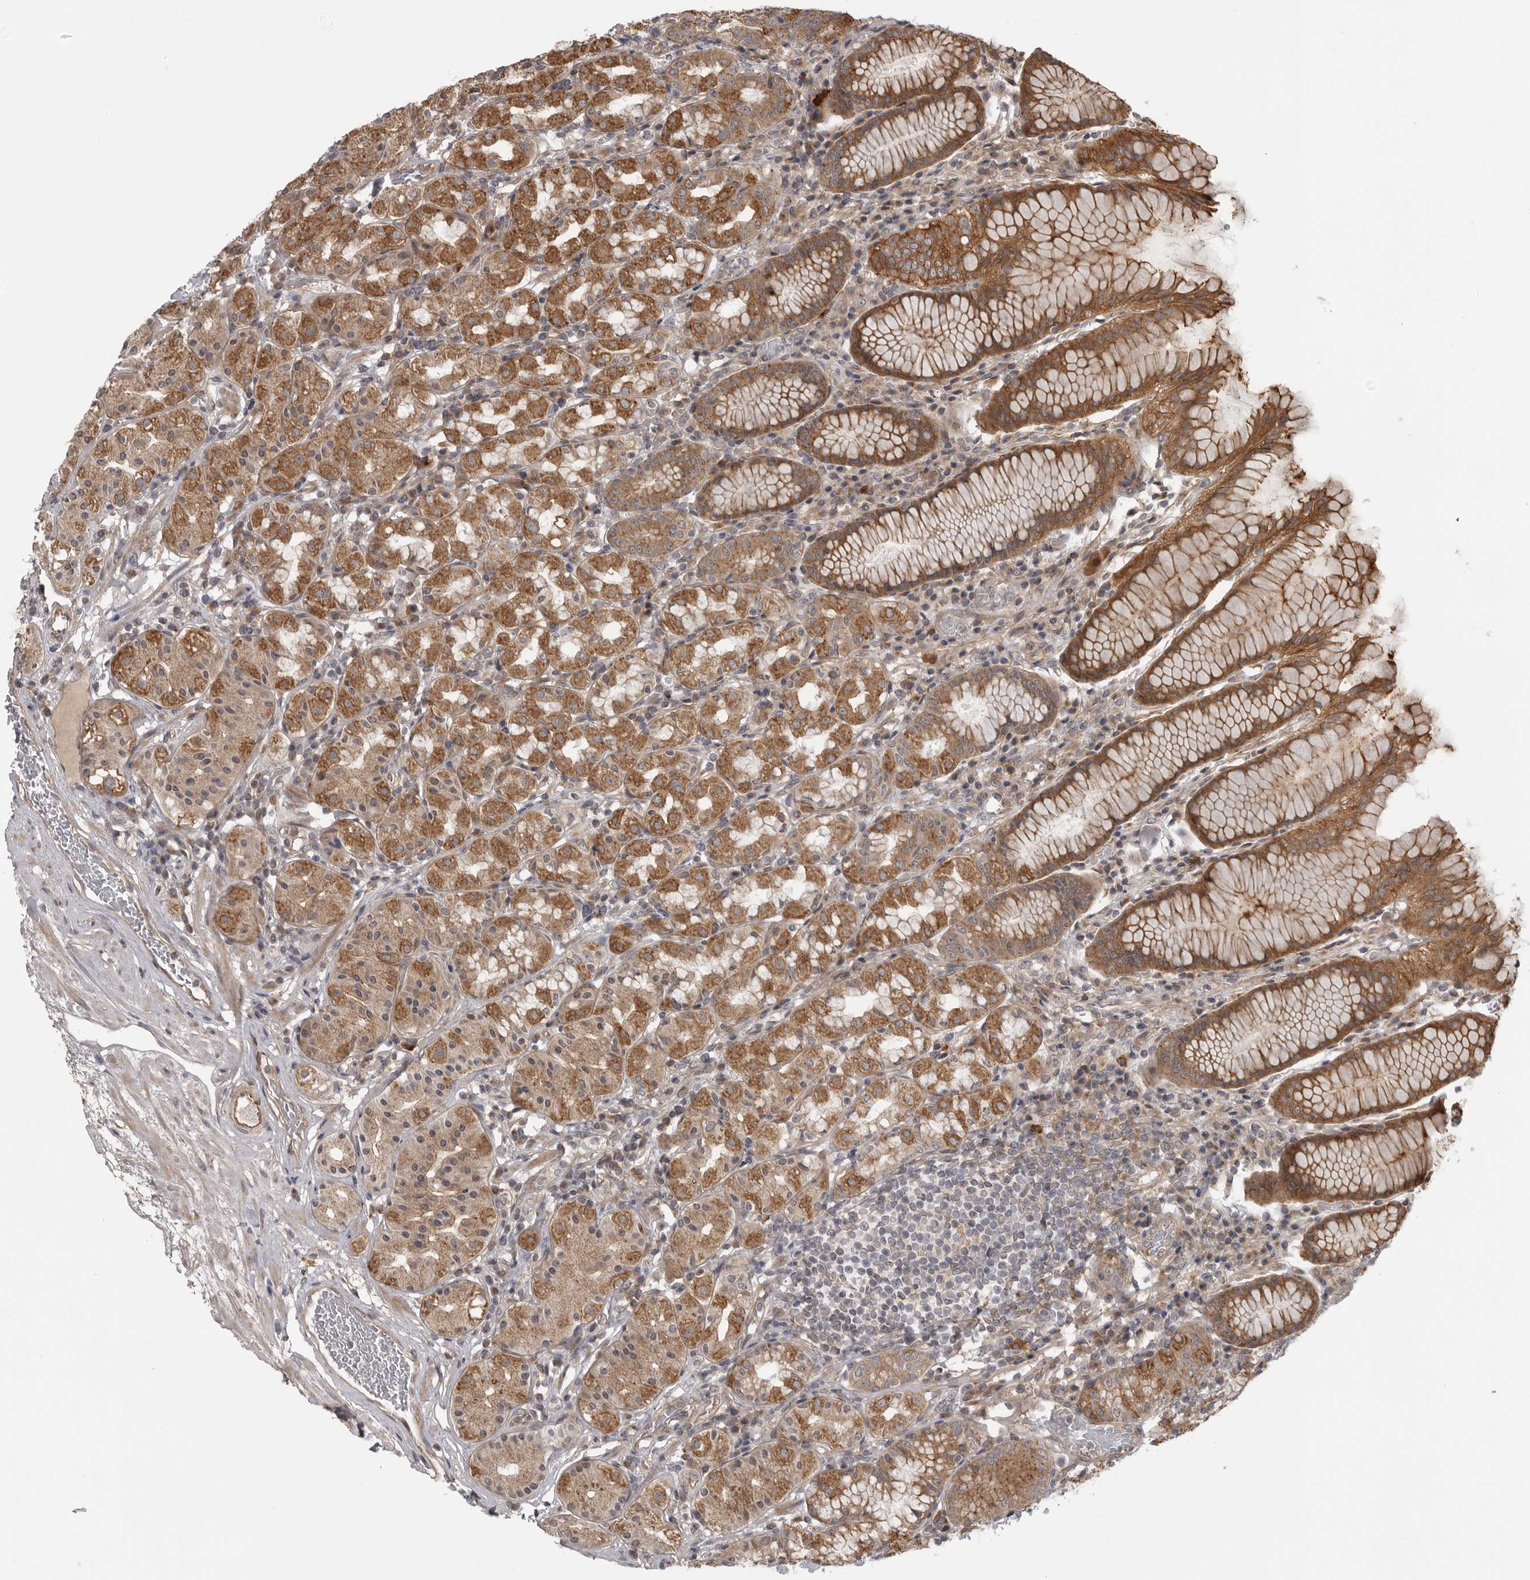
{"staining": {"intensity": "moderate", "quantity": ">75%", "location": "cytoplasmic/membranous"}, "tissue": "stomach", "cell_type": "Glandular cells", "image_type": "normal", "snomed": [{"axis": "morphology", "description": "Normal tissue, NOS"}, {"axis": "topography", "description": "Stomach, lower"}], "caption": "Stomach was stained to show a protein in brown. There is medium levels of moderate cytoplasmic/membranous staining in about >75% of glandular cells. Nuclei are stained in blue.", "gene": "LRRC45", "patient": {"sex": "female", "age": 56}}